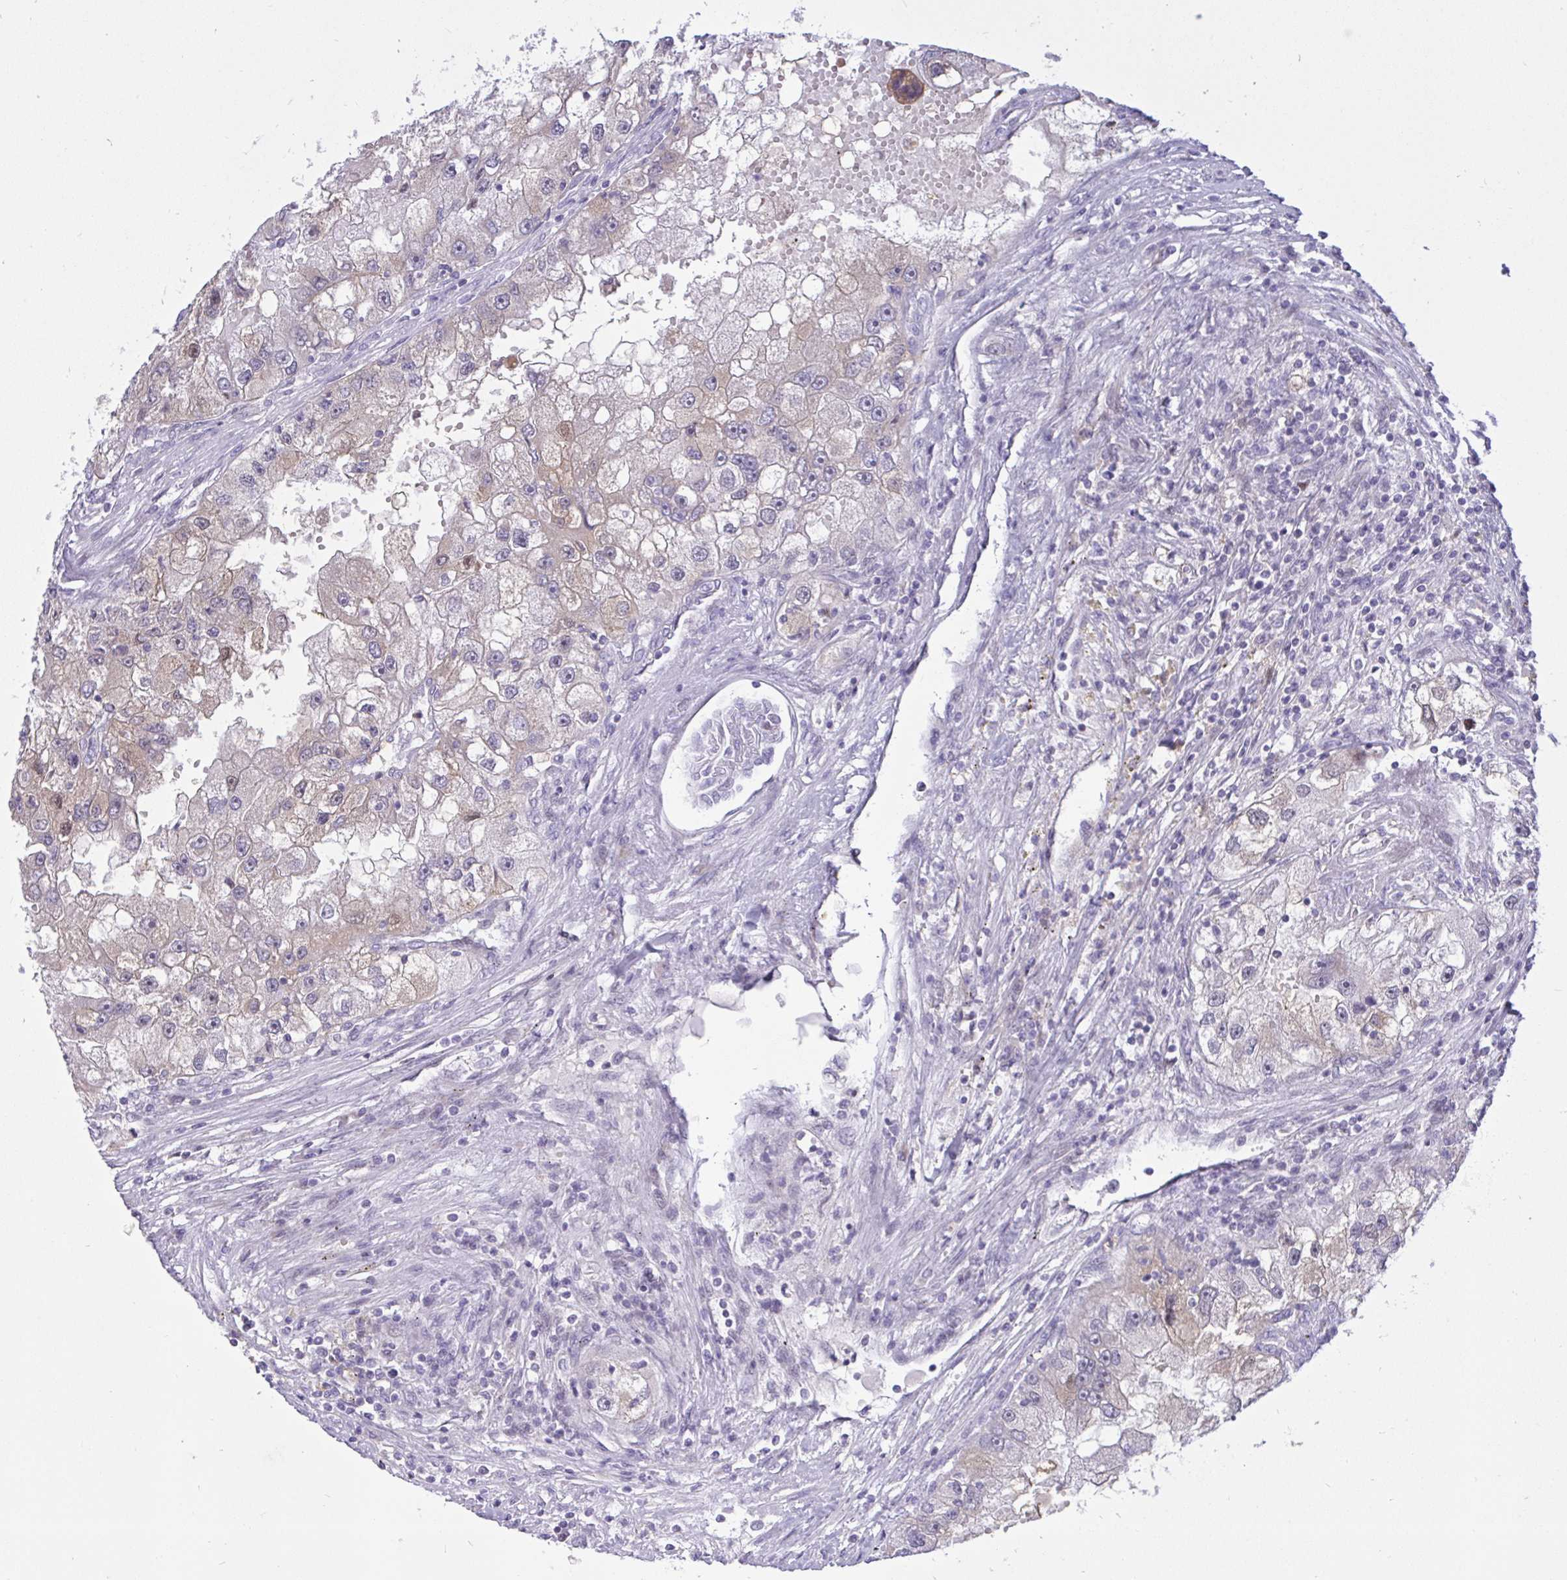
{"staining": {"intensity": "weak", "quantity": "<25%", "location": "cytoplasmic/membranous,nuclear"}, "tissue": "renal cancer", "cell_type": "Tumor cells", "image_type": "cancer", "snomed": [{"axis": "morphology", "description": "Adenocarcinoma, NOS"}, {"axis": "topography", "description": "Kidney"}], "caption": "Immunohistochemical staining of human renal cancer reveals no significant positivity in tumor cells.", "gene": "EPOP", "patient": {"sex": "male", "age": 63}}